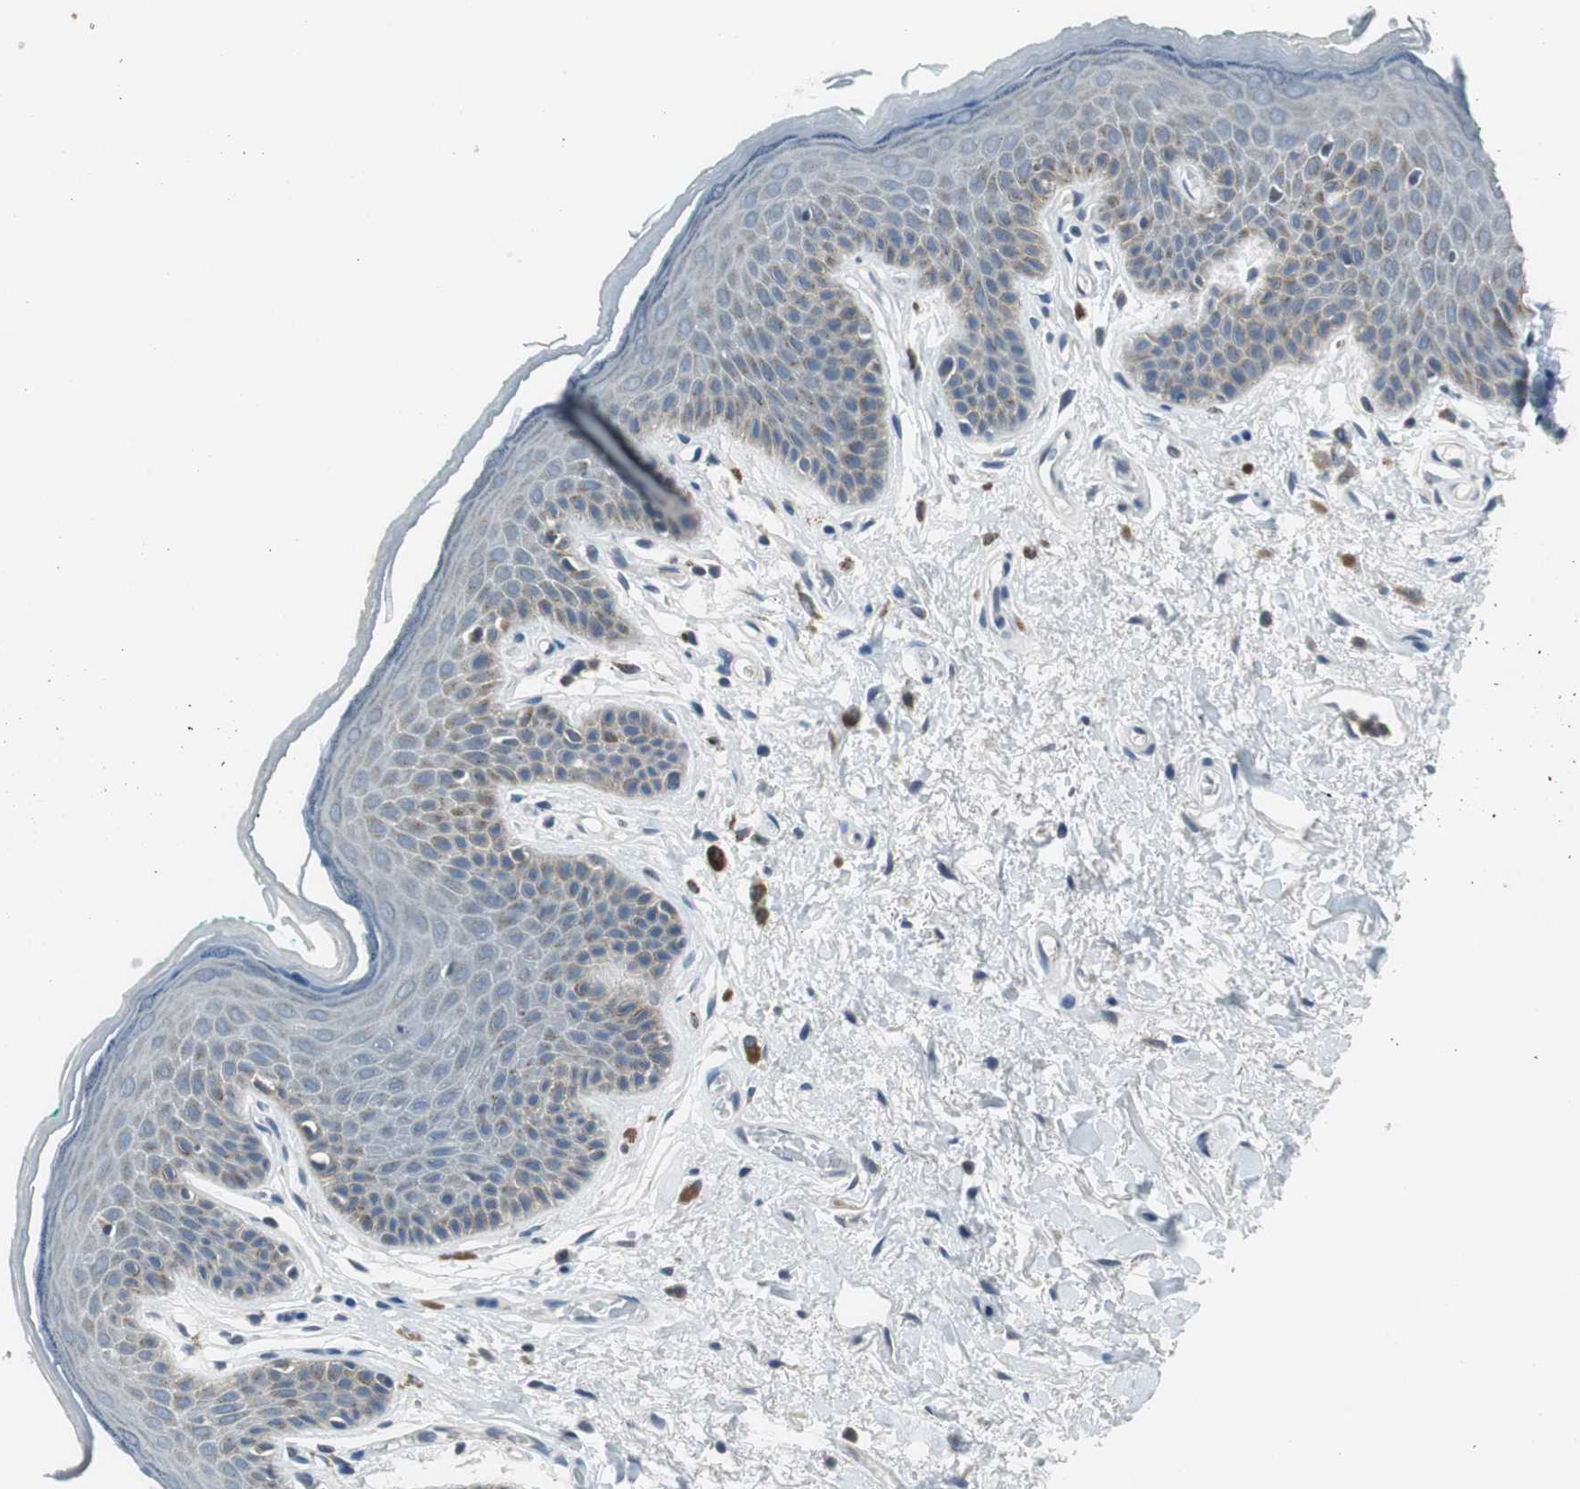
{"staining": {"intensity": "negative", "quantity": "none", "location": "none"}, "tissue": "skin", "cell_type": "Epidermal cells", "image_type": "normal", "snomed": [{"axis": "morphology", "description": "Normal tissue, NOS"}, {"axis": "topography", "description": "Anal"}], "caption": "IHC photomicrograph of normal skin: skin stained with DAB shows no significant protein staining in epidermal cells. The staining is performed using DAB (3,3'-diaminobenzidine) brown chromogen with nuclei counter-stained in using hematoxylin.", "gene": "PLAA", "patient": {"sex": "male", "age": 74}}